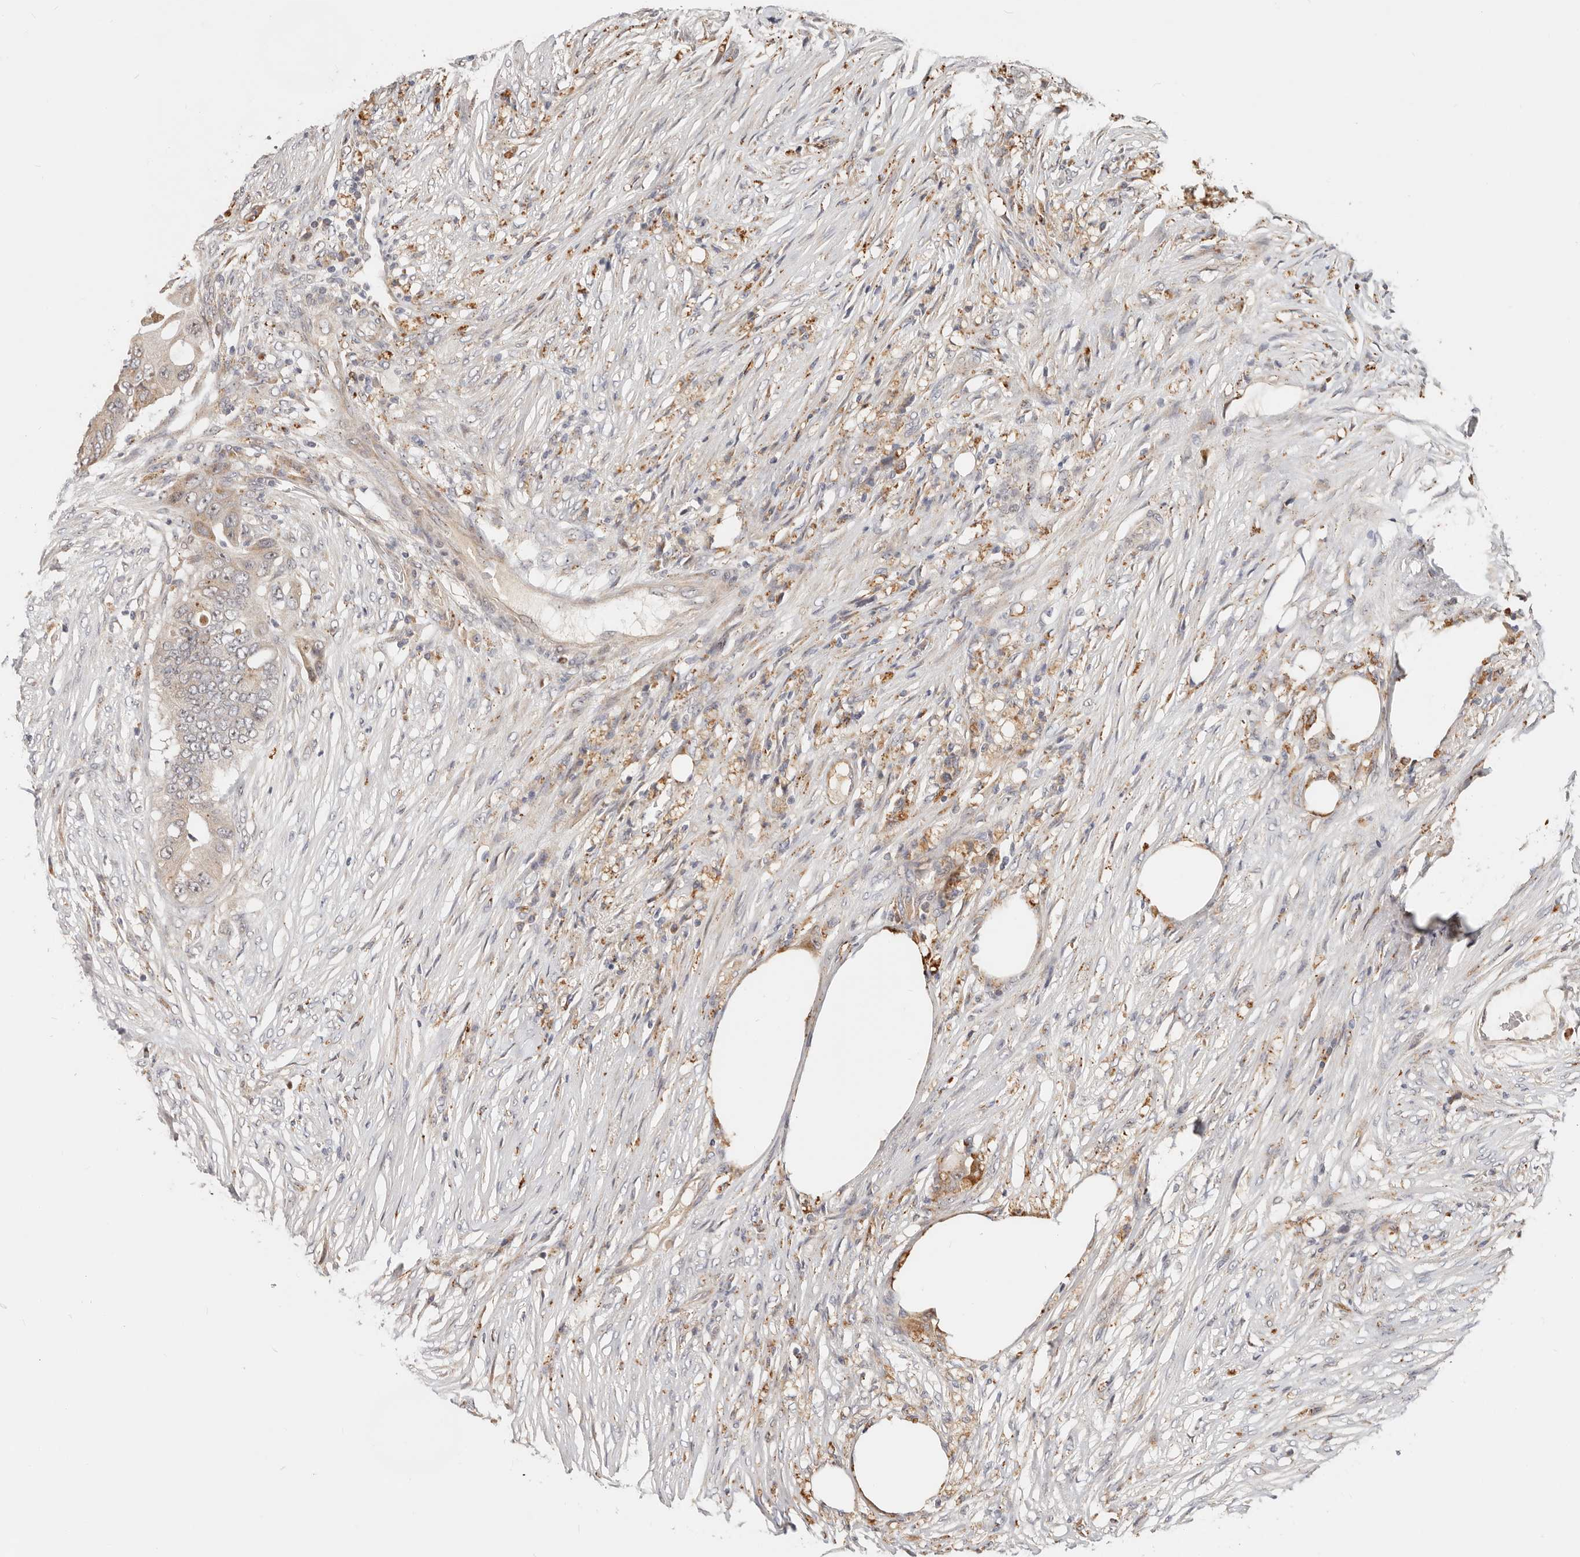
{"staining": {"intensity": "weak", "quantity": "25%-75%", "location": "cytoplasmic/membranous,nuclear"}, "tissue": "colorectal cancer", "cell_type": "Tumor cells", "image_type": "cancer", "snomed": [{"axis": "morphology", "description": "Adenocarcinoma, NOS"}, {"axis": "topography", "description": "Colon"}], "caption": "Weak cytoplasmic/membranous and nuclear expression for a protein is present in about 25%-75% of tumor cells of colorectal adenocarcinoma using immunohistochemistry (IHC).", "gene": "ZRANB1", "patient": {"sex": "male", "age": 71}}